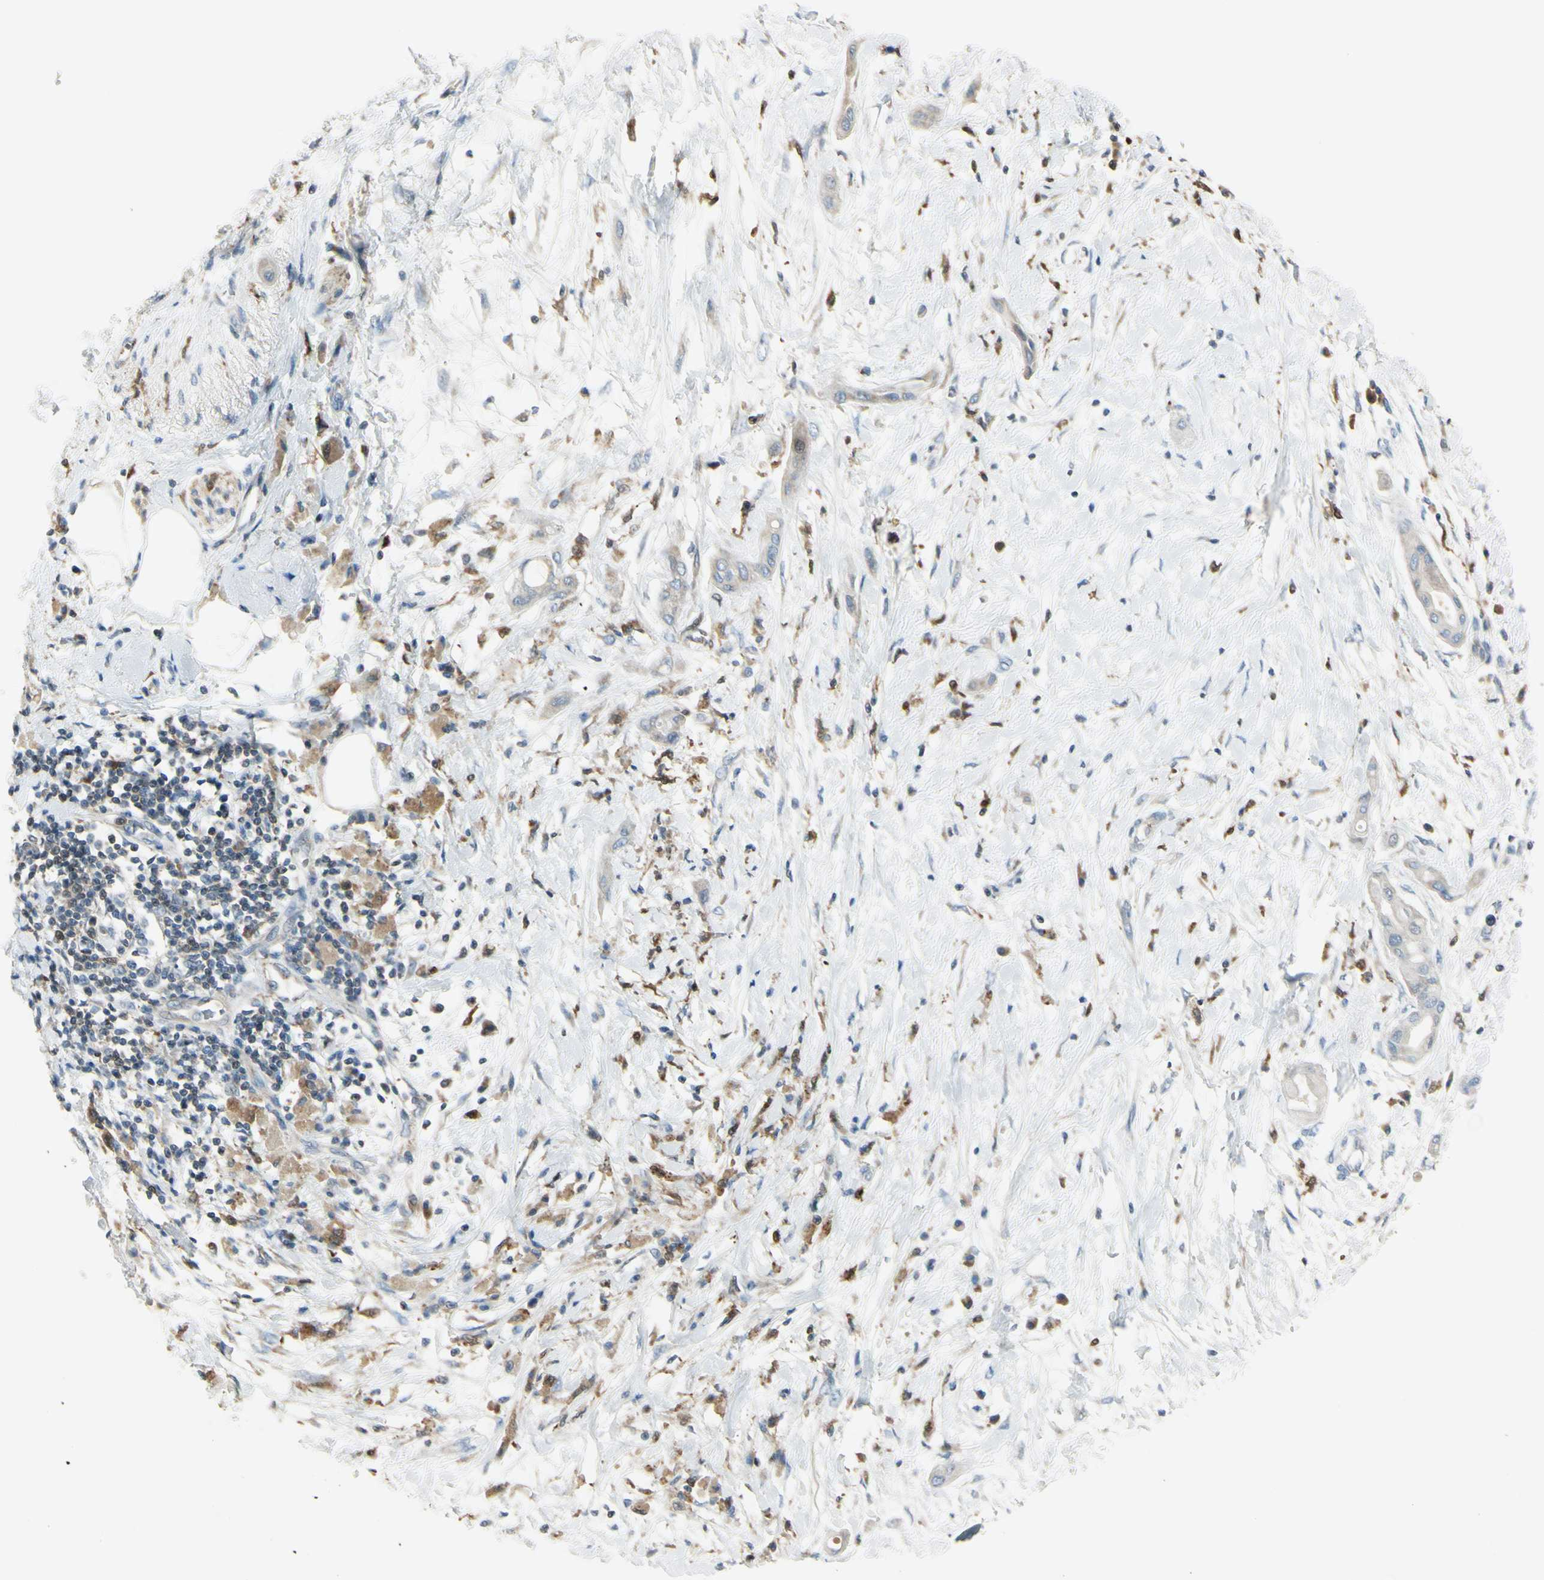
{"staining": {"intensity": "weak", "quantity": ">75%", "location": "cytoplasmic/membranous"}, "tissue": "pancreatic cancer", "cell_type": "Tumor cells", "image_type": "cancer", "snomed": [{"axis": "morphology", "description": "Adenocarcinoma, NOS"}, {"axis": "morphology", "description": "Adenocarcinoma, metastatic, NOS"}, {"axis": "topography", "description": "Lymph node"}, {"axis": "topography", "description": "Pancreas"}, {"axis": "topography", "description": "Duodenum"}], "caption": "Immunohistochemistry (IHC) of pancreatic cancer reveals low levels of weak cytoplasmic/membranous positivity in approximately >75% of tumor cells. The staining was performed using DAB (3,3'-diaminobenzidine), with brown indicating positive protein expression. Nuclei are stained blue with hematoxylin.", "gene": "CYRIB", "patient": {"sex": "female", "age": 64}}